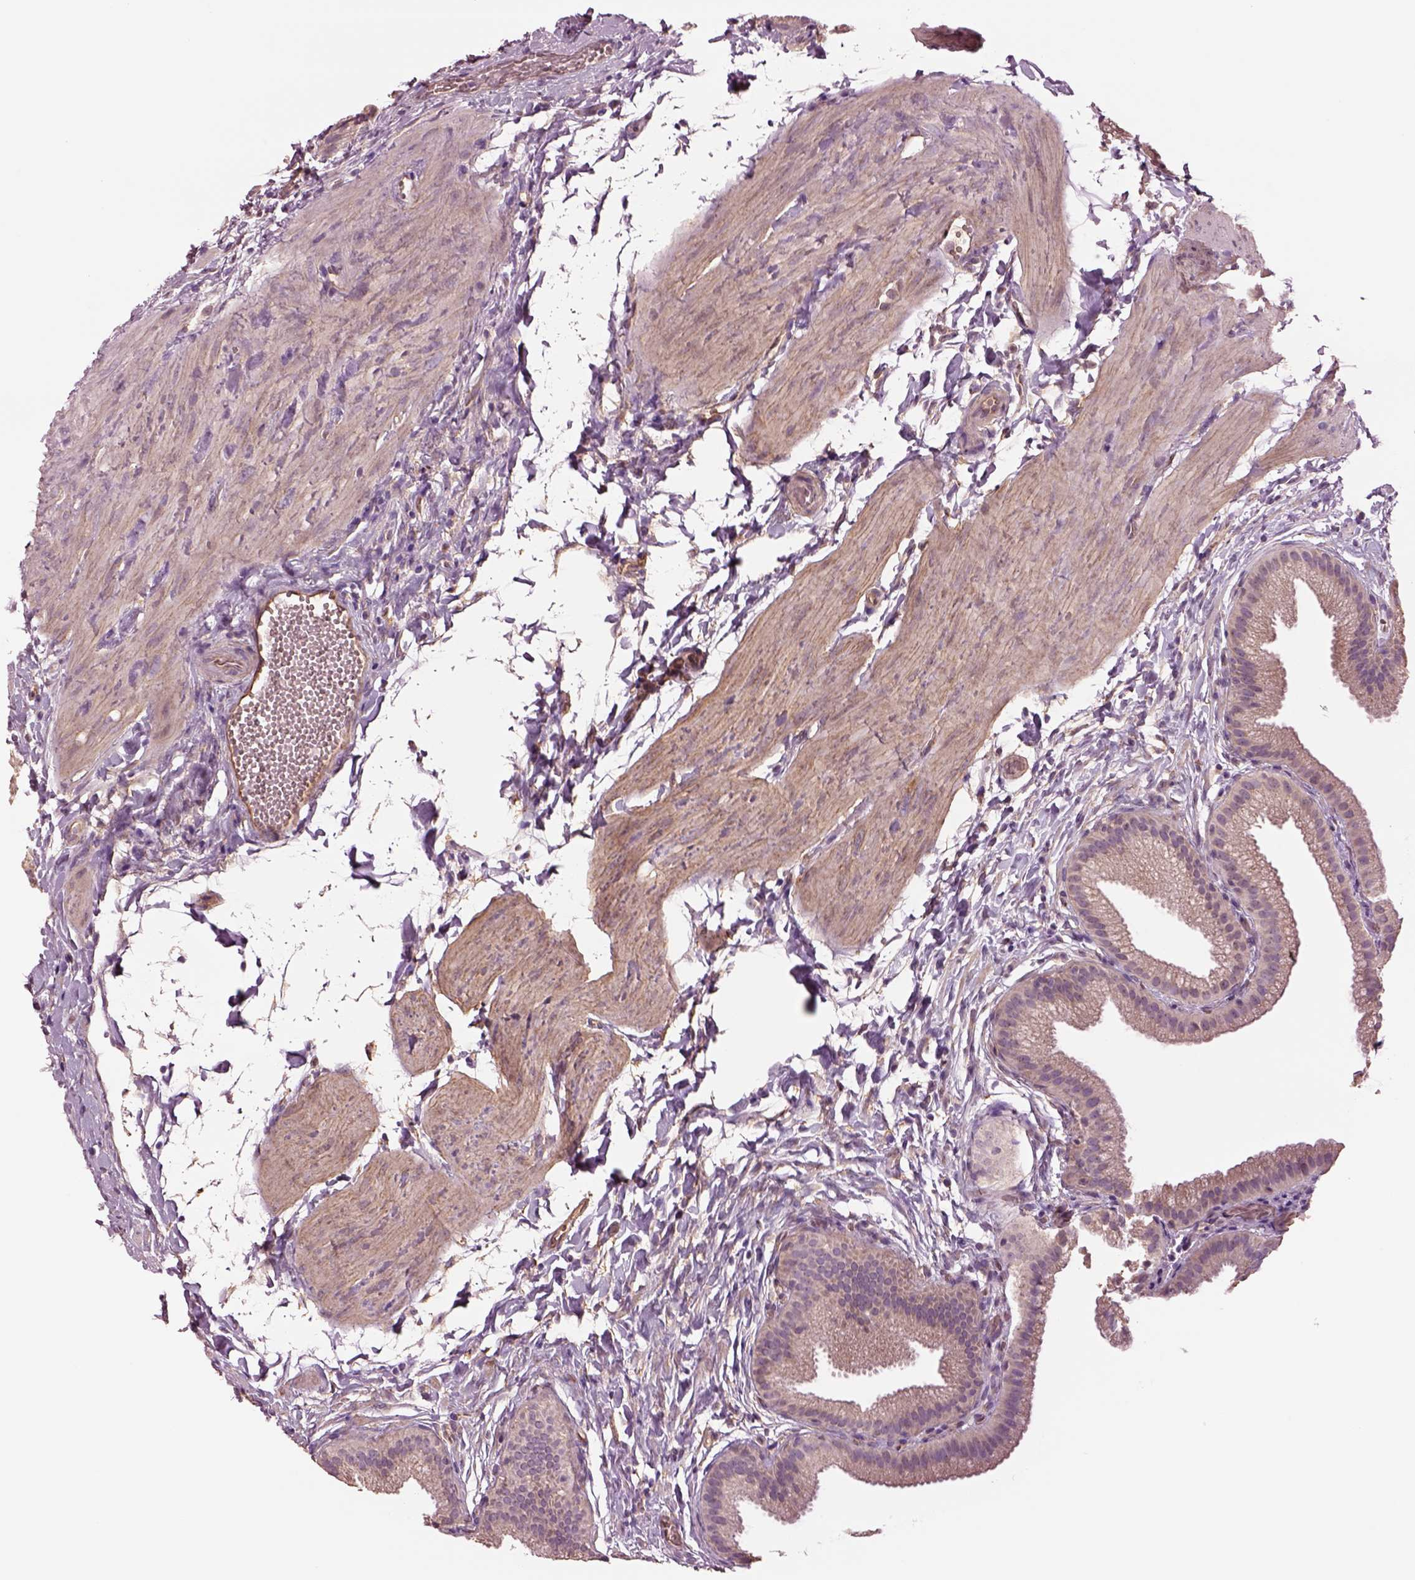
{"staining": {"intensity": "negative", "quantity": "none", "location": "none"}, "tissue": "gallbladder", "cell_type": "Glandular cells", "image_type": "normal", "snomed": [{"axis": "morphology", "description": "Normal tissue, NOS"}, {"axis": "topography", "description": "Gallbladder"}], "caption": "Immunohistochemistry (IHC) micrograph of unremarkable gallbladder: human gallbladder stained with DAB demonstrates no significant protein positivity in glandular cells.", "gene": "HTR1B", "patient": {"sex": "female", "age": 63}}